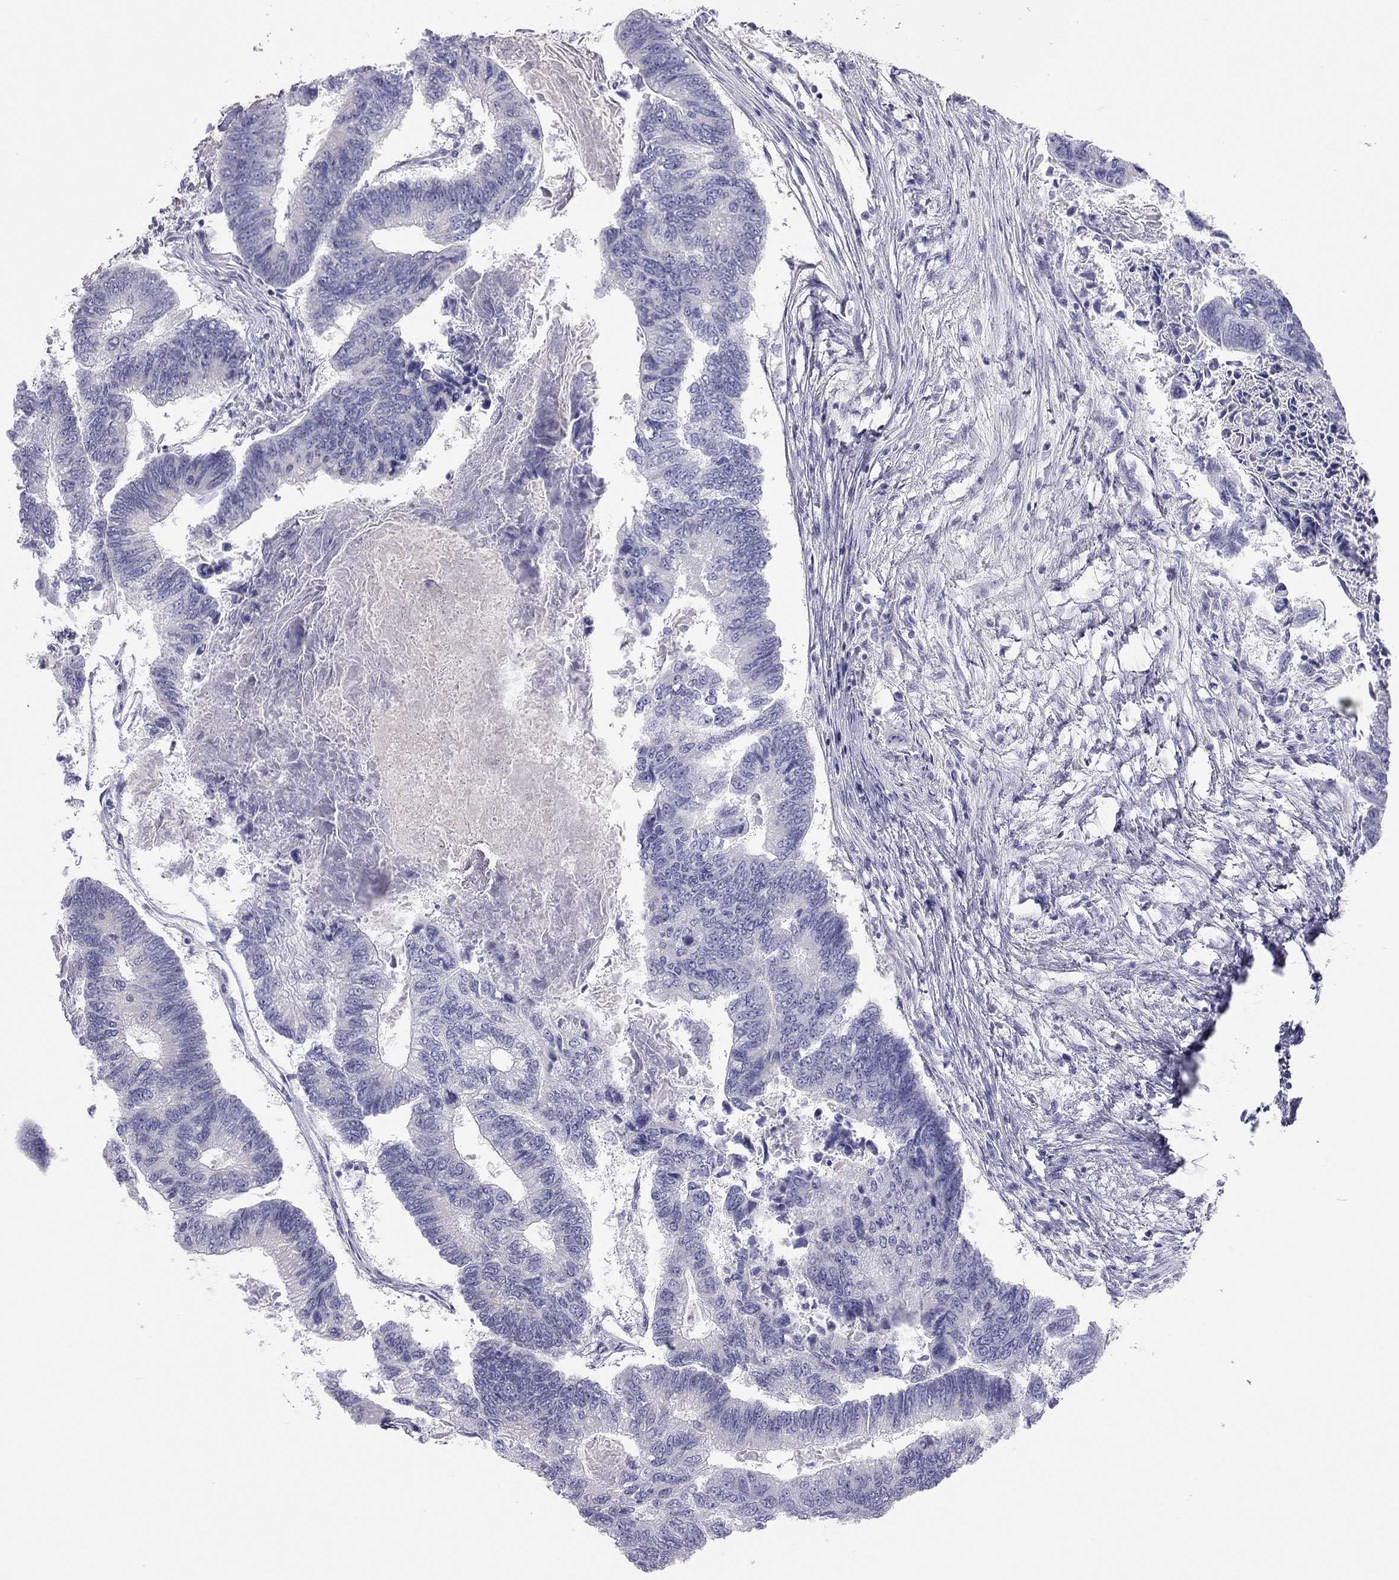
{"staining": {"intensity": "negative", "quantity": "none", "location": "none"}, "tissue": "colorectal cancer", "cell_type": "Tumor cells", "image_type": "cancer", "snomed": [{"axis": "morphology", "description": "Adenocarcinoma, NOS"}, {"axis": "topography", "description": "Colon"}], "caption": "Immunohistochemistry of colorectal adenocarcinoma shows no positivity in tumor cells.", "gene": "SPATA12", "patient": {"sex": "female", "age": 65}}